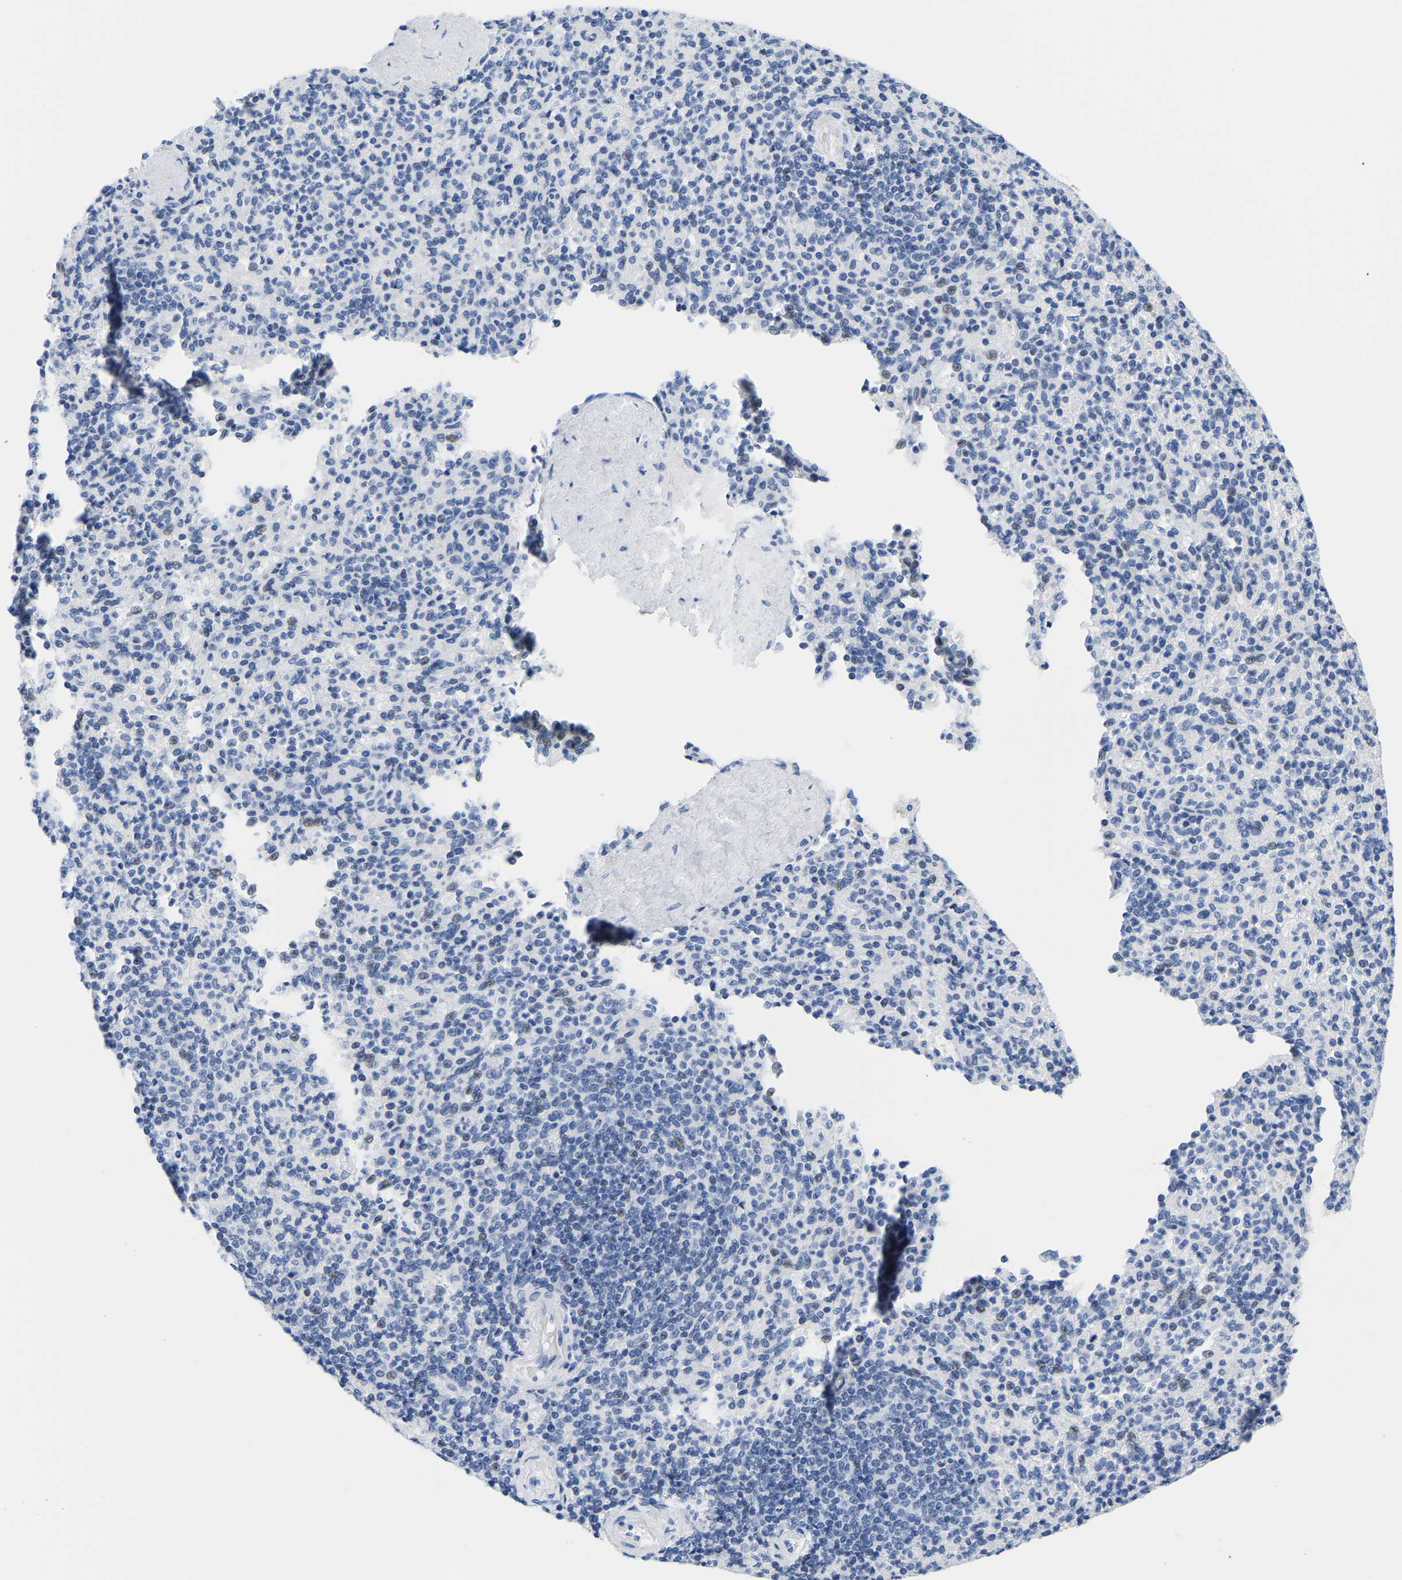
{"staining": {"intensity": "negative", "quantity": "none", "location": "none"}, "tissue": "spleen", "cell_type": "Cells in red pulp", "image_type": "normal", "snomed": [{"axis": "morphology", "description": "Normal tissue, NOS"}, {"axis": "topography", "description": "Spleen"}], "caption": "Immunohistochemical staining of normal spleen shows no significant positivity in cells in red pulp.", "gene": "UPK3A", "patient": {"sex": "male", "age": 36}}